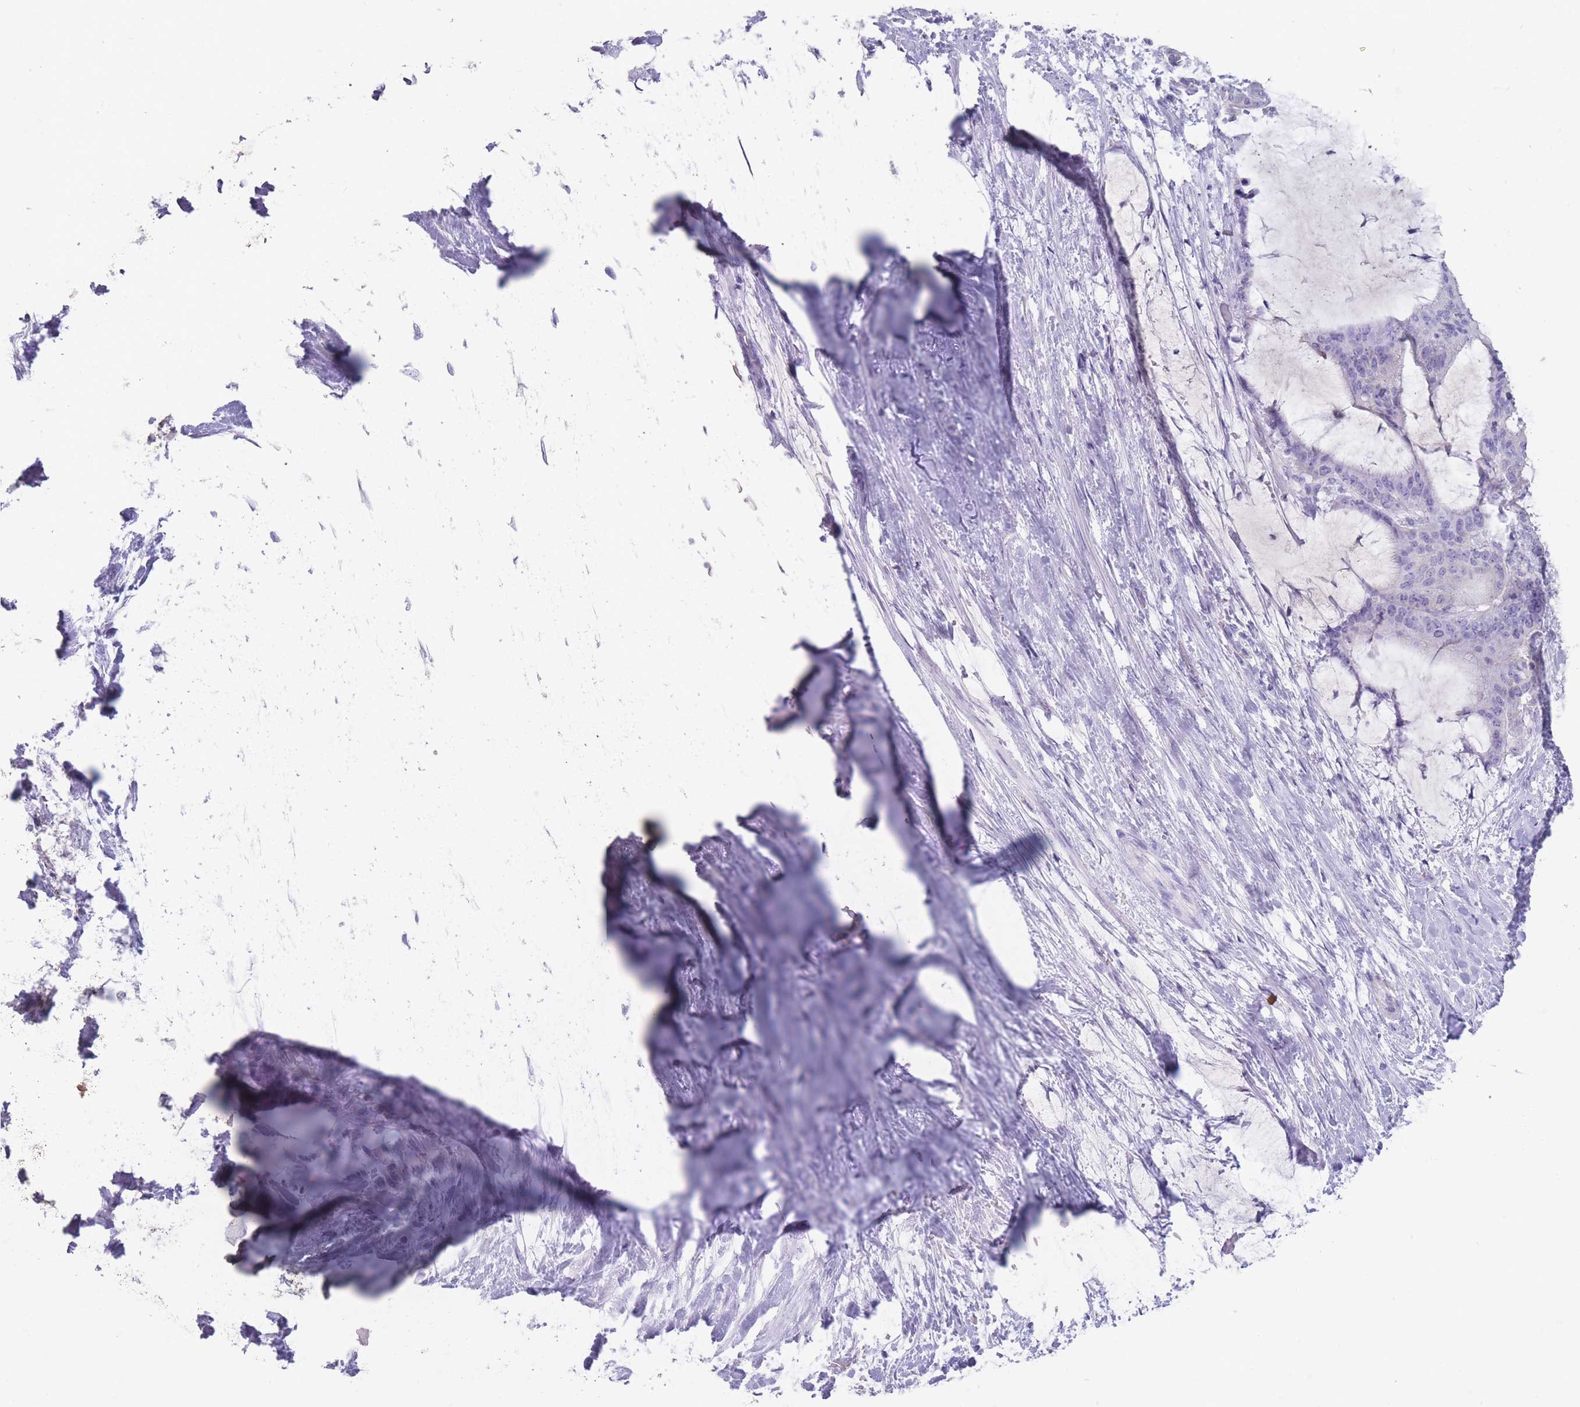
{"staining": {"intensity": "negative", "quantity": "none", "location": "none"}, "tissue": "liver cancer", "cell_type": "Tumor cells", "image_type": "cancer", "snomed": [{"axis": "morphology", "description": "Normal tissue, NOS"}, {"axis": "morphology", "description": "Cholangiocarcinoma"}, {"axis": "topography", "description": "Liver"}, {"axis": "topography", "description": "Peripheral nerve tissue"}], "caption": "High magnification brightfield microscopy of liver cancer stained with DAB (brown) and counterstained with hematoxylin (blue): tumor cells show no significant staining.", "gene": "RHBG", "patient": {"sex": "female", "age": 73}}